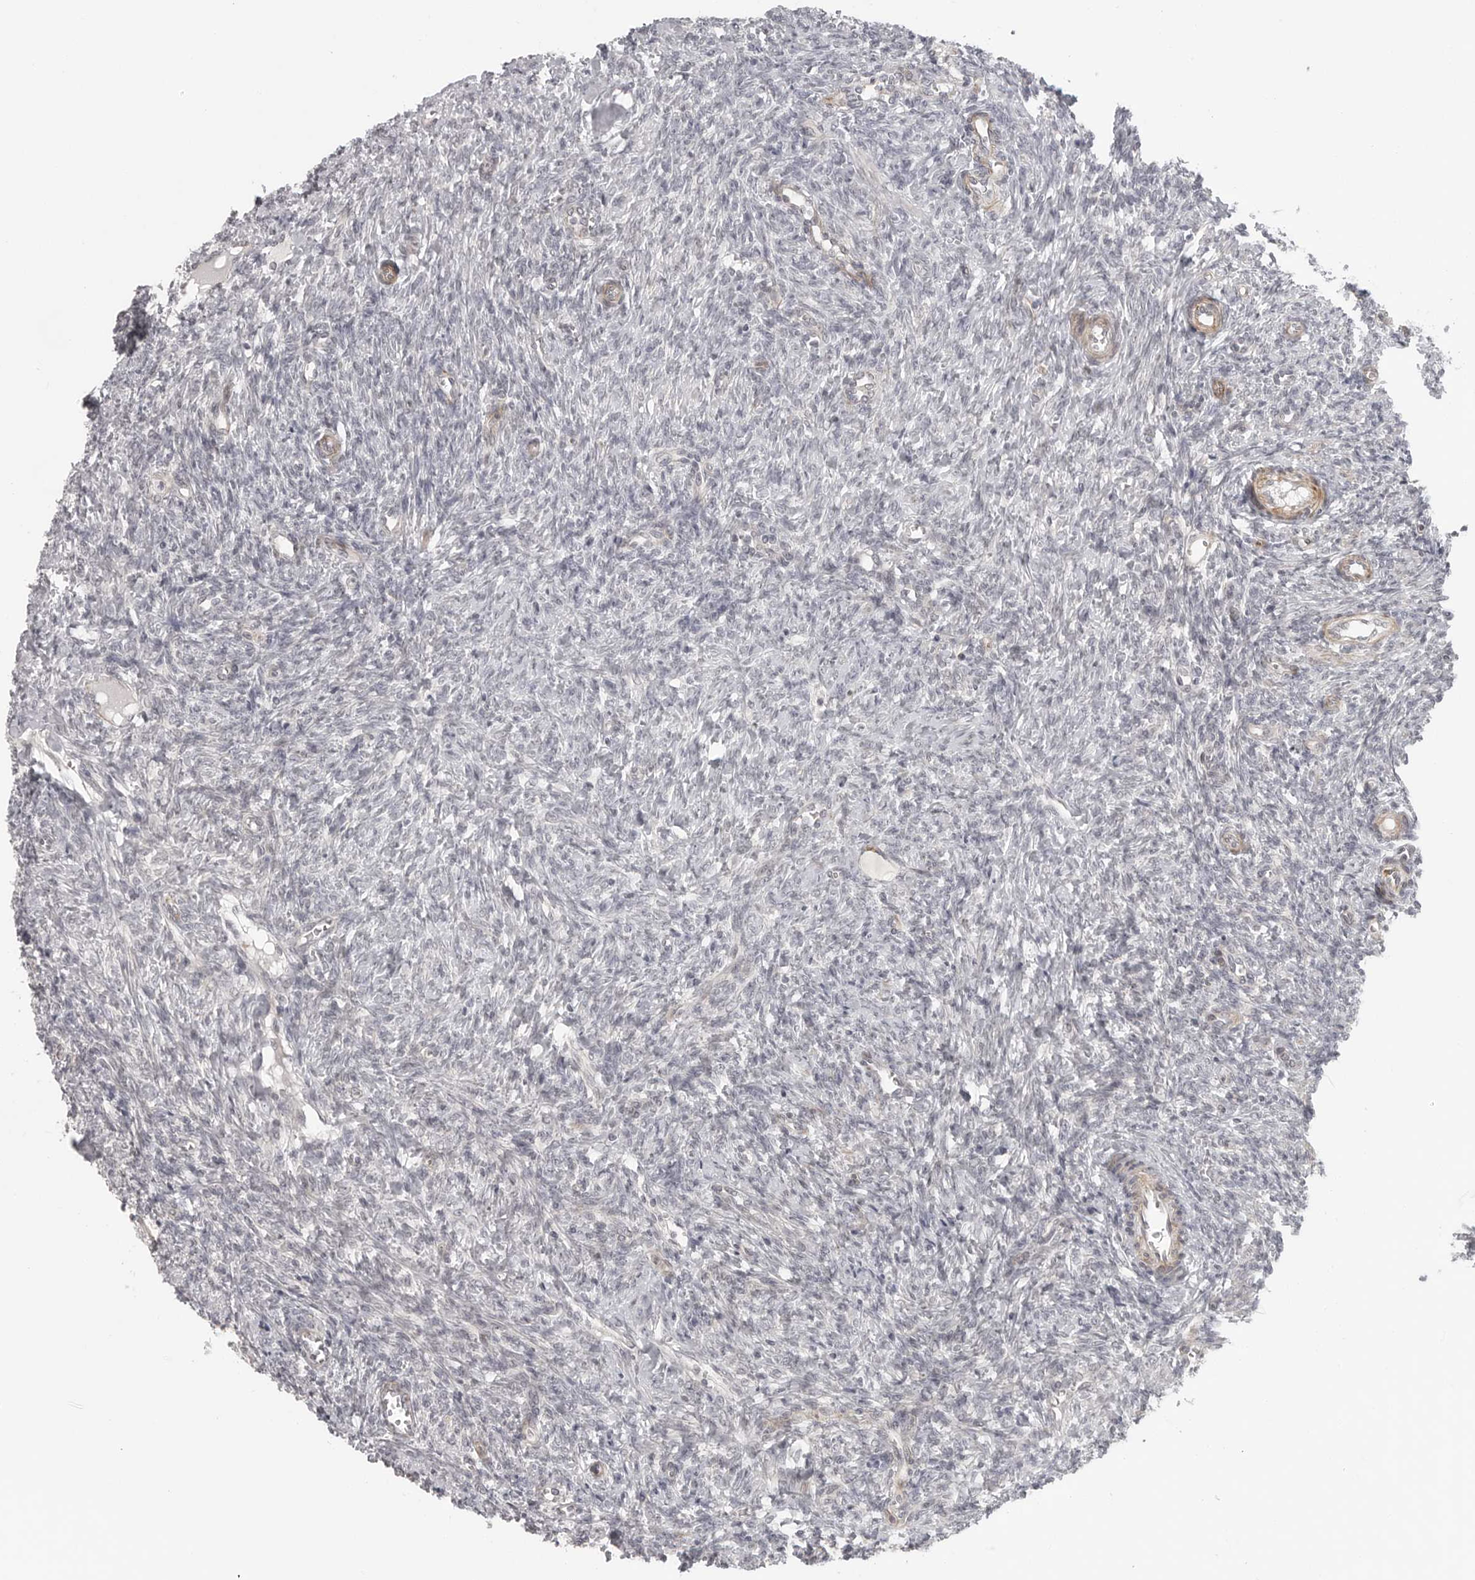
{"staining": {"intensity": "negative", "quantity": "none", "location": "none"}, "tissue": "ovary", "cell_type": "Ovarian stroma cells", "image_type": "normal", "snomed": [{"axis": "morphology", "description": "Normal tissue, NOS"}, {"axis": "topography", "description": "Ovary"}], "caption": "Immunohistochemistry image of benign ovary stained for a protein (brown), which displays no expression in ovarian stroma cells.", "gene": "TUT4", "patient": {"sex": "female", "age": 41}}